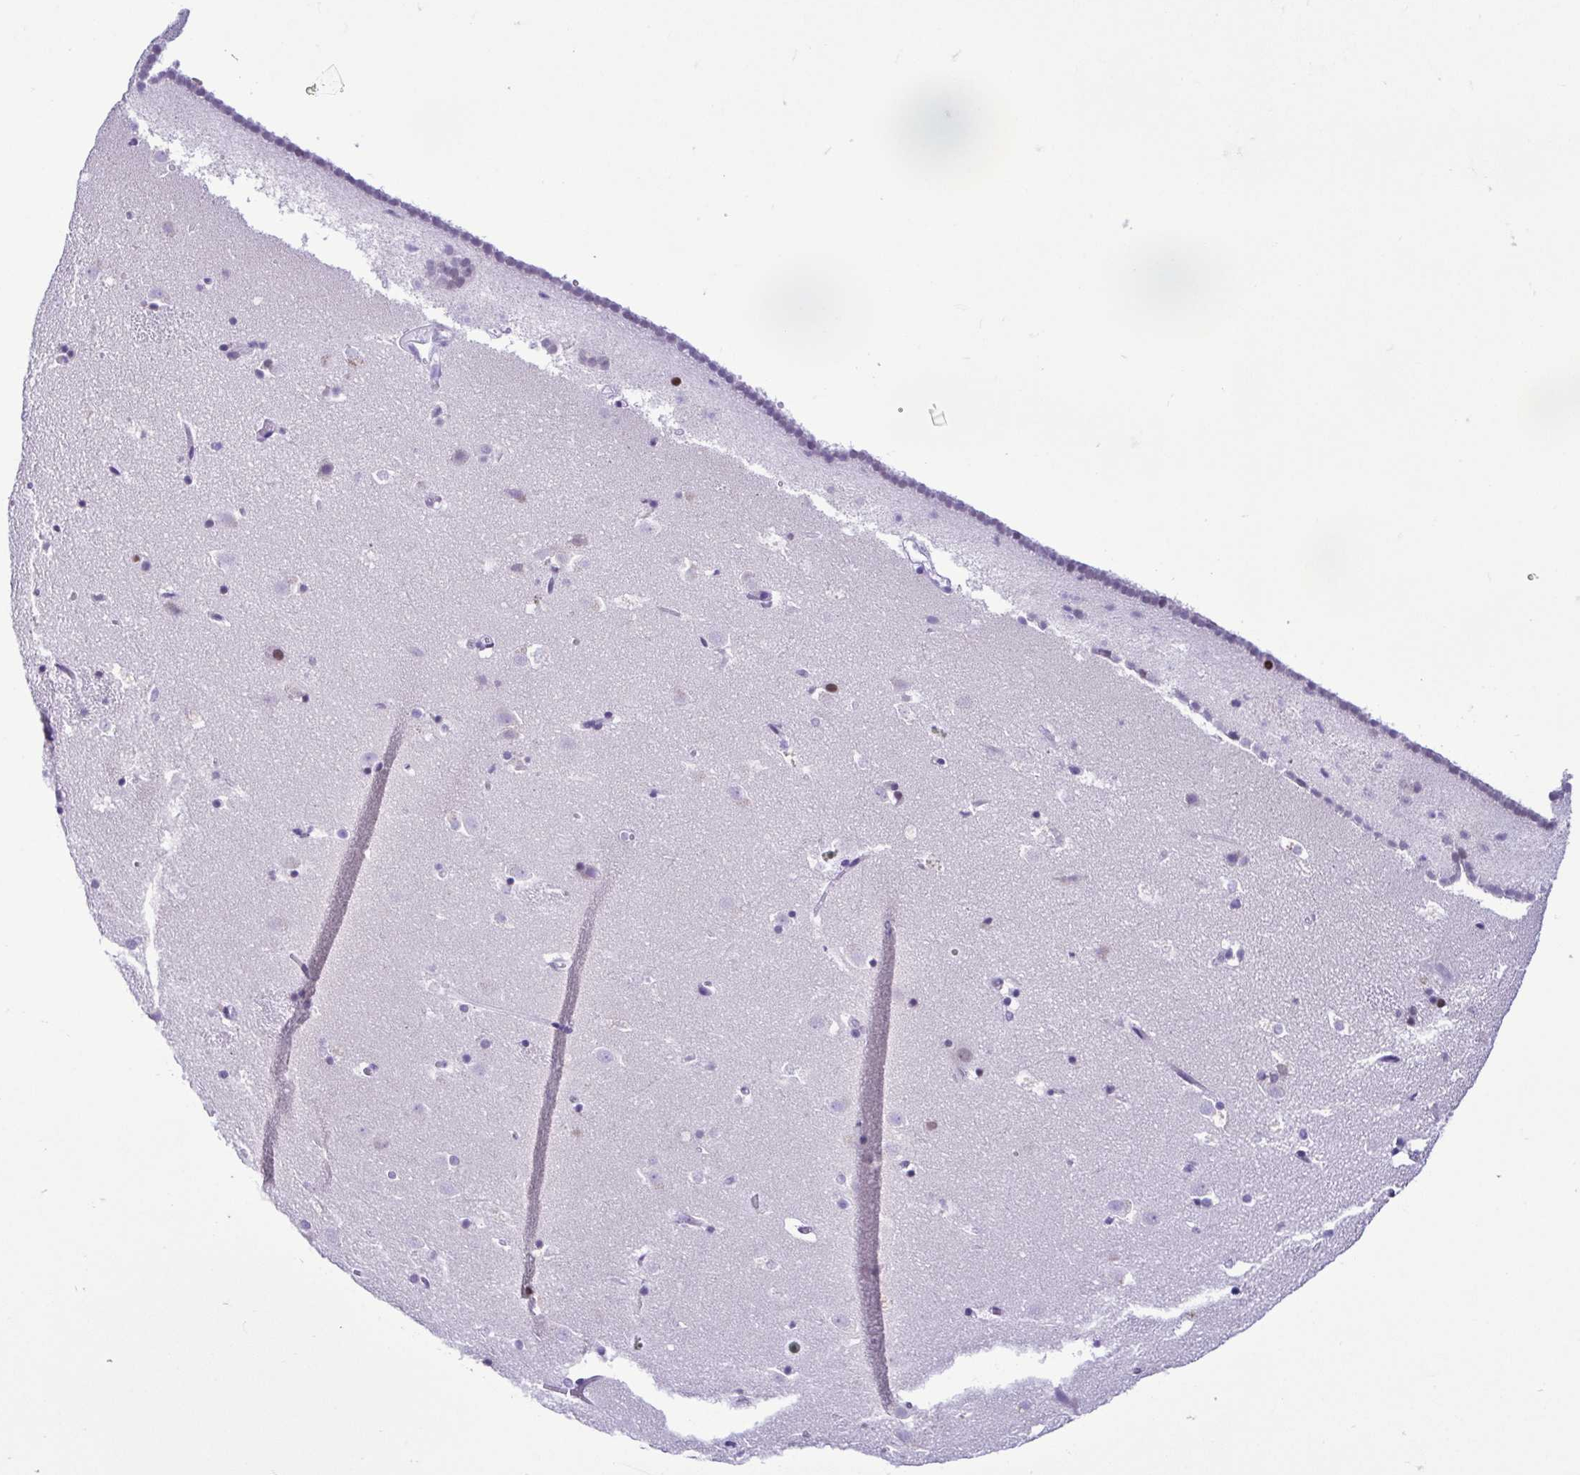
{"staining": {"intensity": "negative", "quantity": "none", "location": "none"}, "tissue": "caudate", "cell_type": "Glial cells", "image_type": "normal", "snomed": [{"axis": "morphology", "description": "Normal tissue, NOS"}, {"axis": "topography", "description": "Lateral ventricle wall"}], "caption": "Immunohistochemistry (IHC) histopathology image of benign caudate: human caudate stained with DAB demonstrates no significant protein expression in glial cells.", "gene": "SPATA16", "patient": {"sex": "male", "age": 37}}